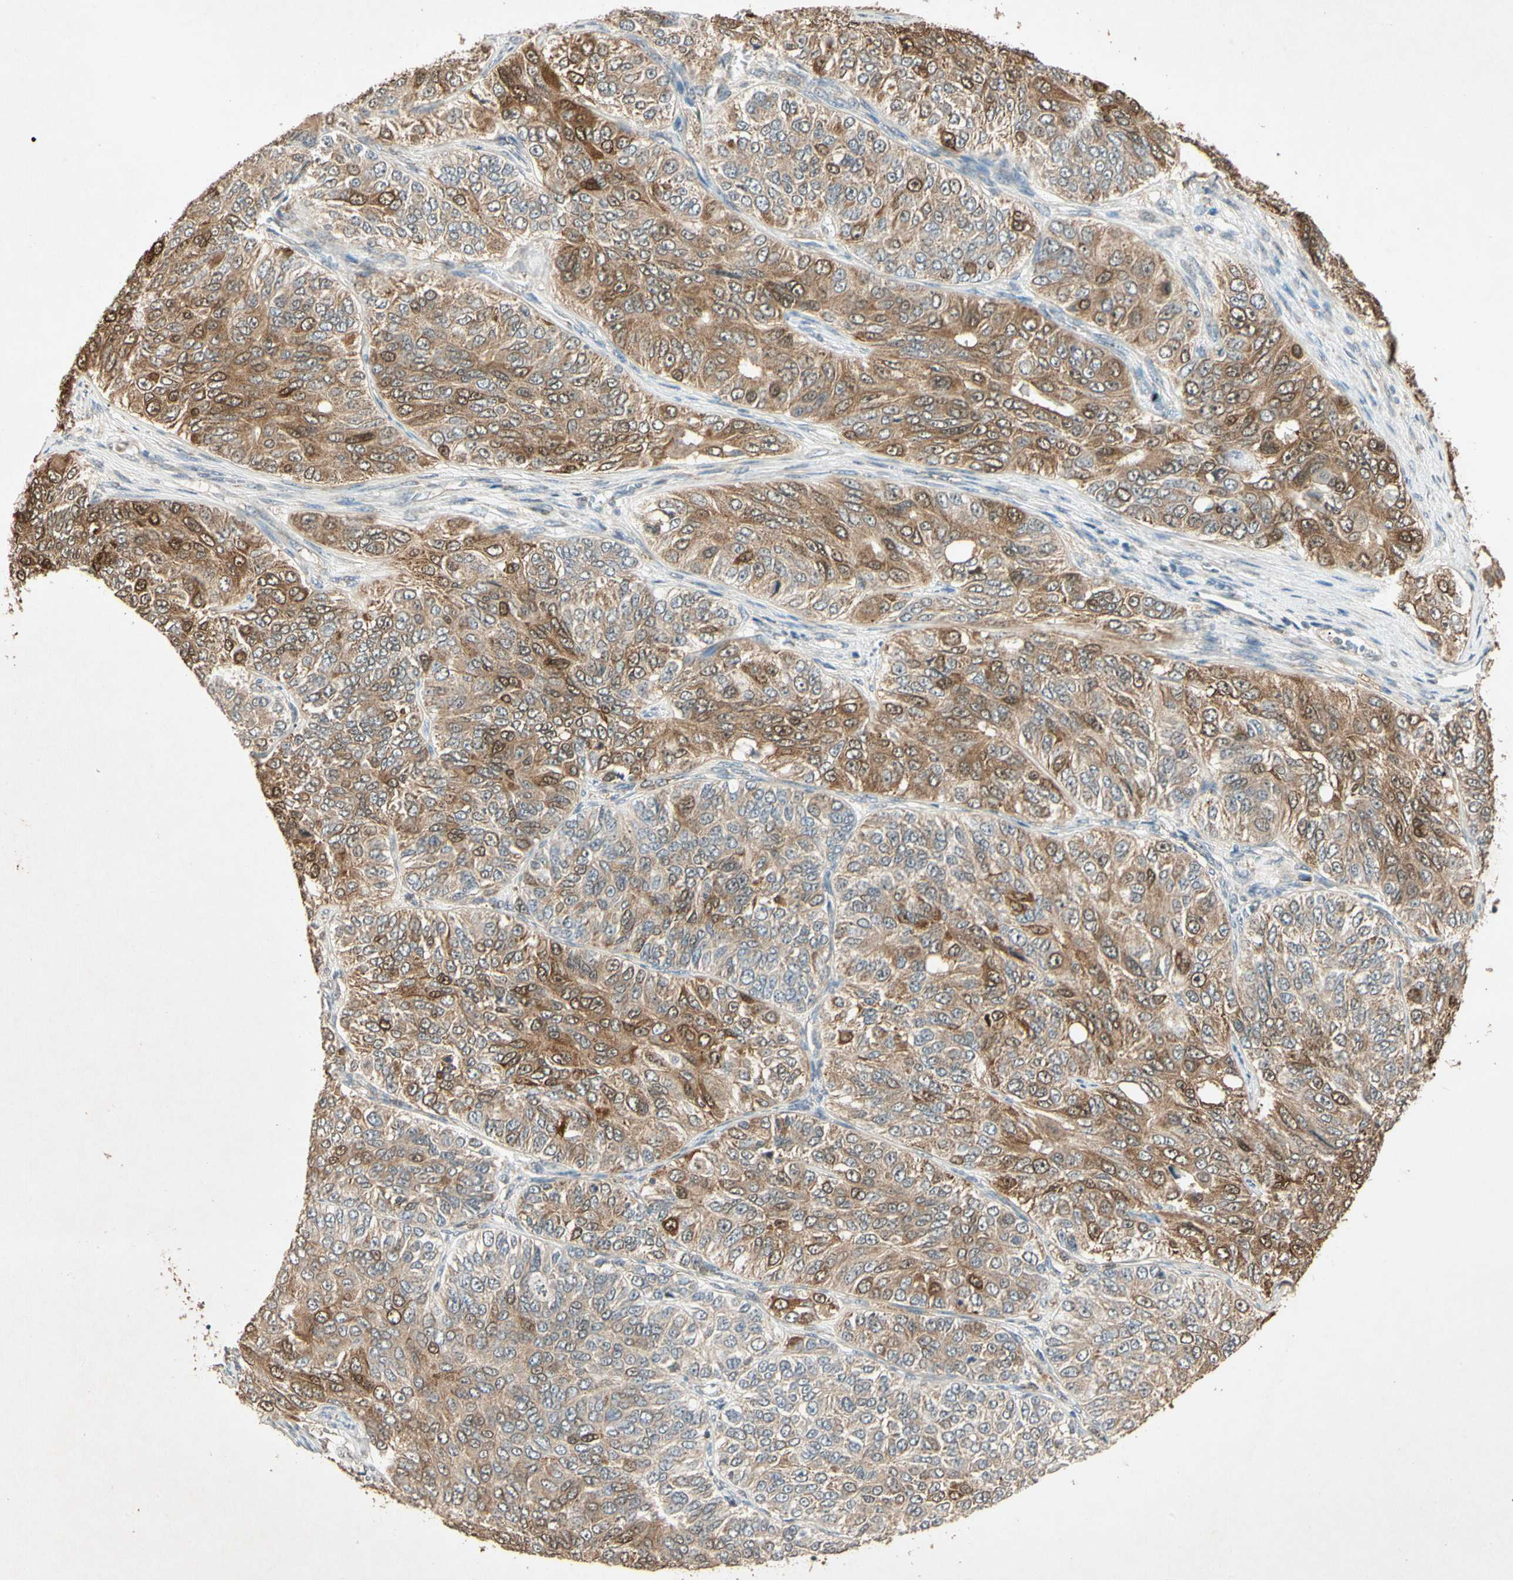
{"staining": {"intensity": "moderate", "quantity": "25%-75%", "location": "cytoplasmic/membranous,nuclear"}, "tissue": "ovarian cancer", "cell_type": "Tumor cells", "image_type": "cancer", "snomed": [{"axis": "morphology", "description": "Carcinoma, endometroid"}, {"axis": "topography", "description": "Ovary"}], "caption": "Immunohistochemical staining of endometroid carcinoma (ovarian) reveals medium levels of moderate cytoplasmic/membranous and nuclear expression in about 25%-75% of tumor cells.", "gene": "PRDX5", "patient": {"sex": "female", "age": 51}}